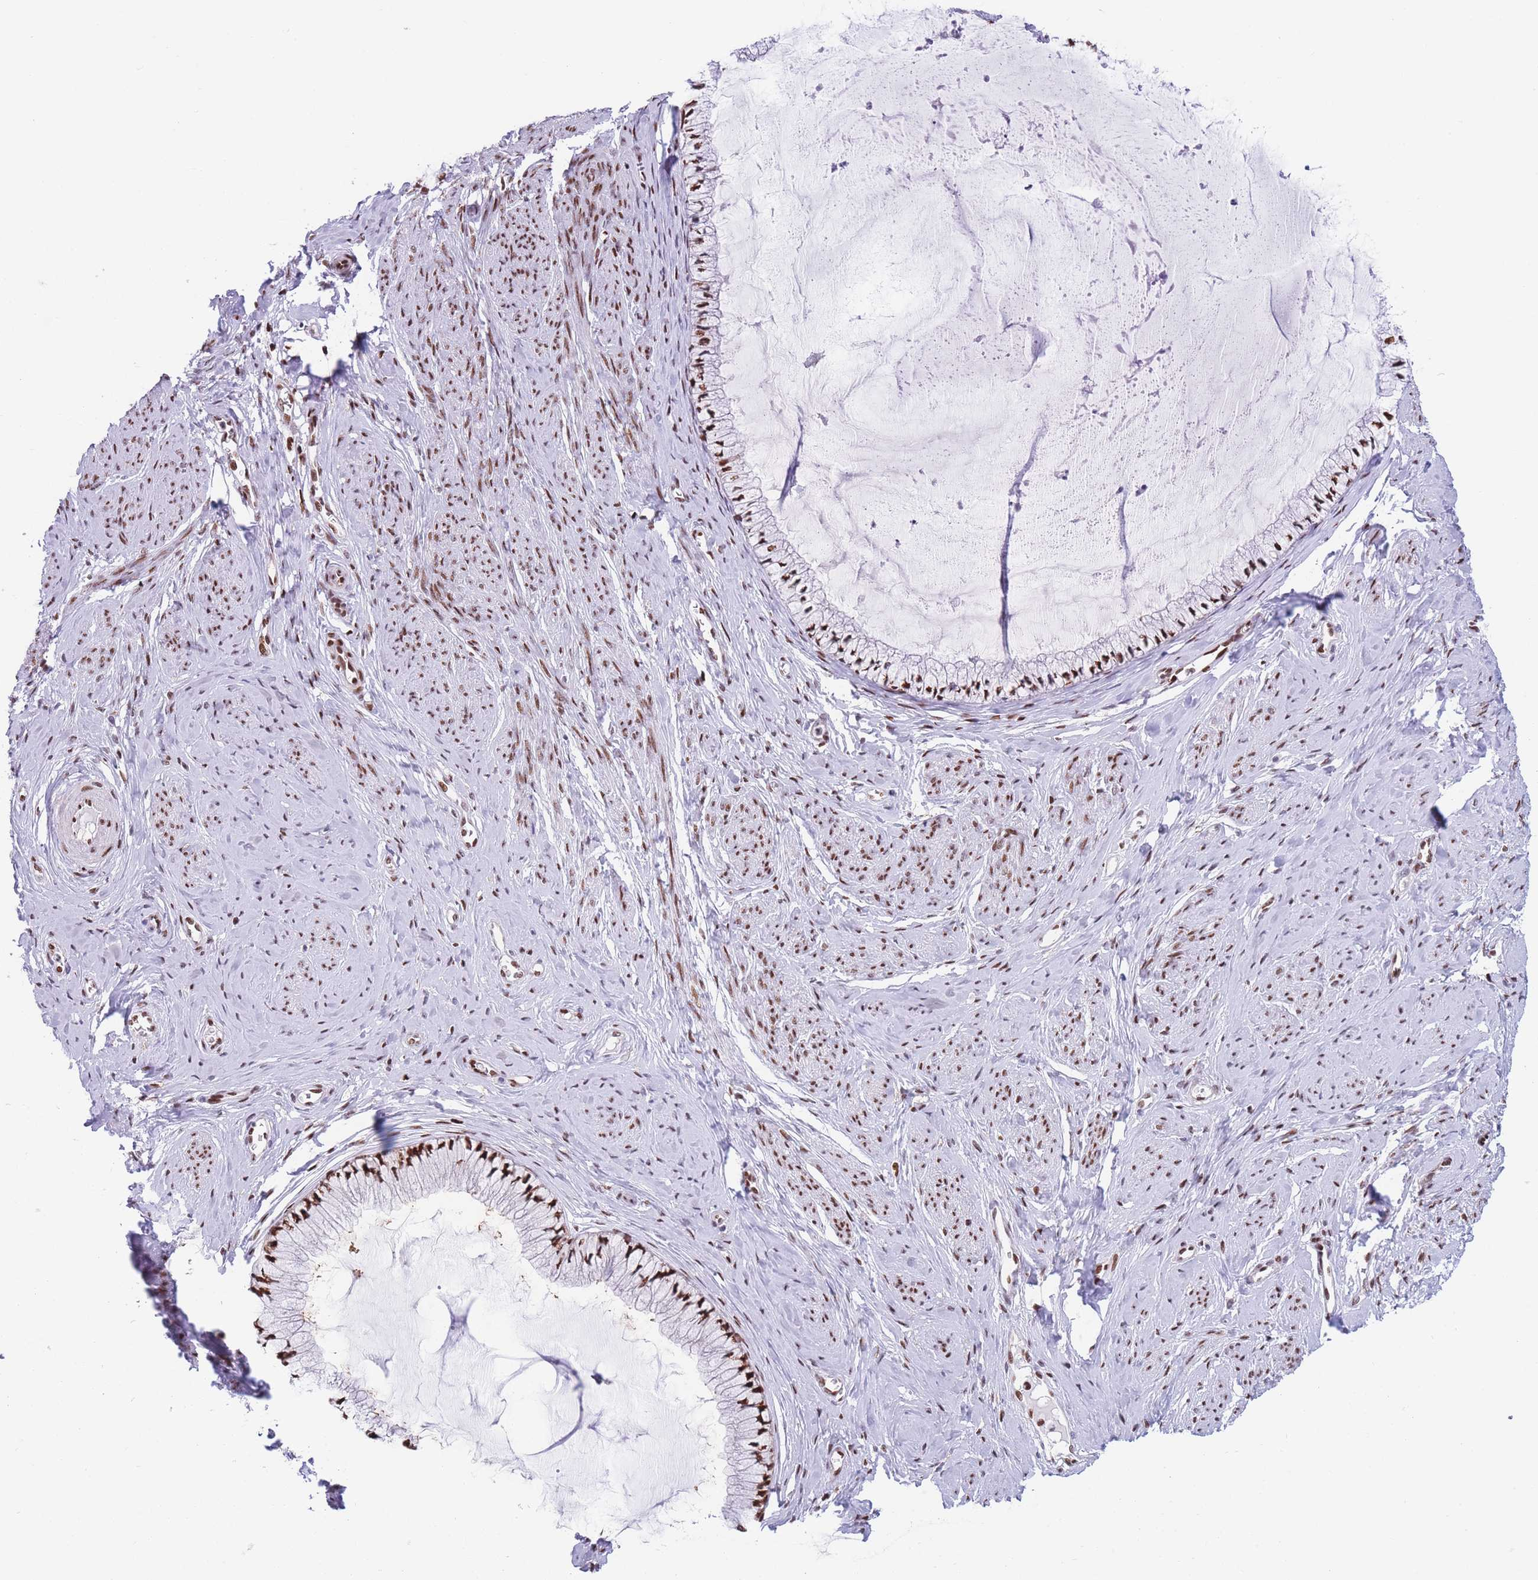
{"staining": {"intensity": "strong", "quantity": ">75%", "location": "nuclear"}, "tissue": "cervix", "cell_type": "Glandular cells", "image_type": "normal", "snomed": [{"axis": "morphology", "description": "Normal tissue, NOS"}, {"axis": "topography", "description": "Cervix"}], "caption": "IHC image of benign cervix stained for a protein (brown), which reveals high levels of strong nuclear positivity in about >75% of glandular cells.", "gene": "DNAJC3", "patient": {"sex": "female", "age": 42}}